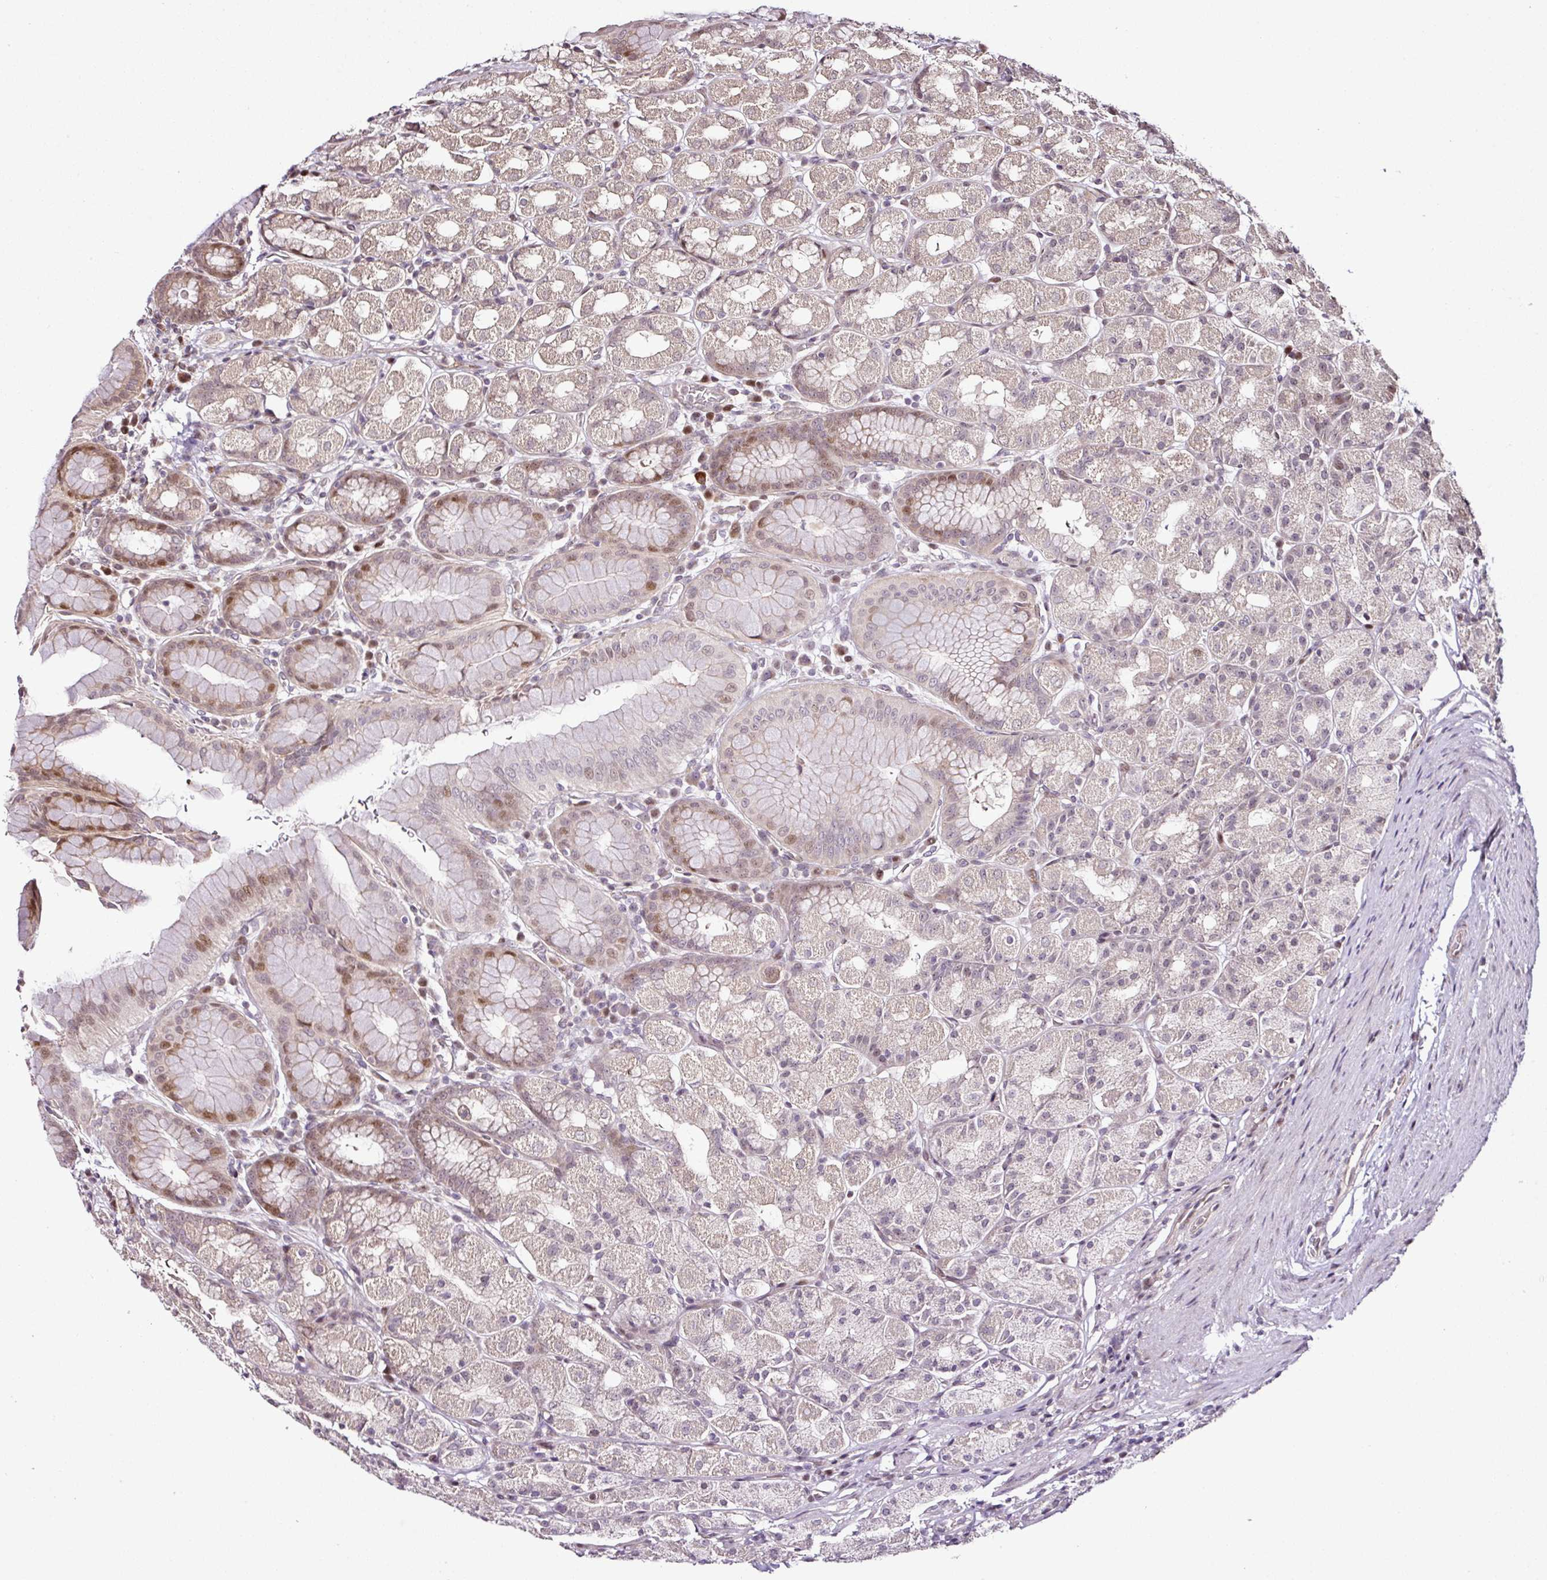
{"staining": {"intensity": "moderate", "quantity": "<25%", "location": "nuclear"}, "tissue": "stomach", "cell_type": "Glandular cells", "image_type": "normal", "snomed": [{"axis": "morphology", "description": "Normal tissue, NOS"}, {"axis": "topography", "description": "Stomach, upper"}, {"axis": "topography", "description": "Stomach"}], "caption": "High-power microscopy captured an IHC image of benign stomach, revealing moderate nuclear positivity in about <25% of glandular cells. (IHC, brightfield microscopy, high magnification).", "gene": "COPRS", "patient": {"sex": "male", "age": 68}}